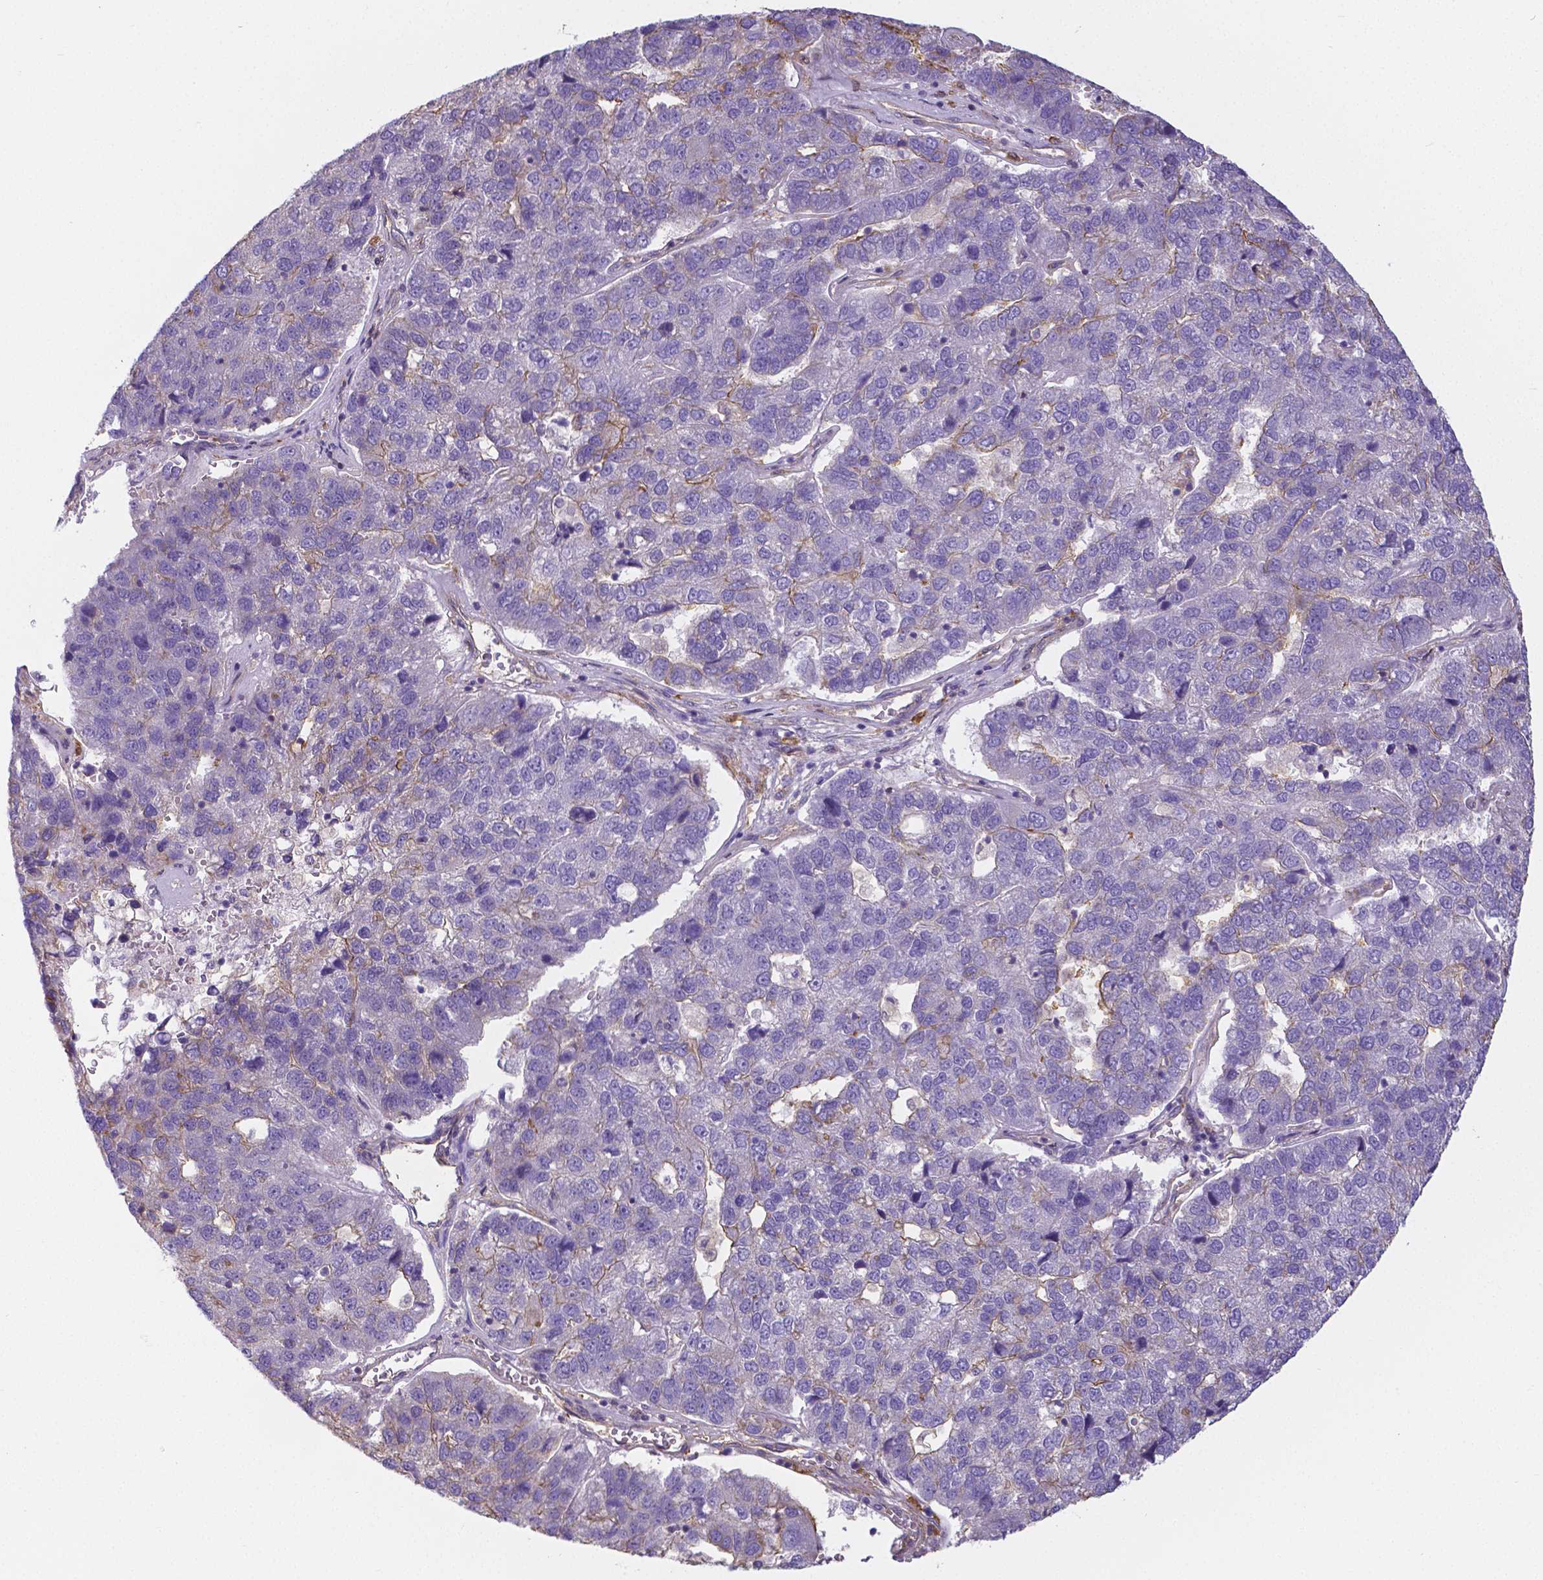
{"staining": {"intensity": "moderate", "quantity": "<25%", "location": "cytoplasmic/membranous"}, "tissue": "pancreatic cancer", "cell_type": "Tumor cells", "image_type": "cancer", "snomed": [{"axis": "morphology", "description": "Adenocarcinoma, NOS"}, {"axis": "topography", "description": "Pancreas"}], "caption": "Pancreatic adenocarcinoma was stained to show a protein in brown. There is low levels of moderate cytoplasmic/membranous positivity in about <25% of tumor cells. Using DAB (brown) and hematoxylin (blue) stains, captured at high magnification using brightfield microscopy.", "gene": "CRMP1", "patient": {"sex": "female", "age": 61}}